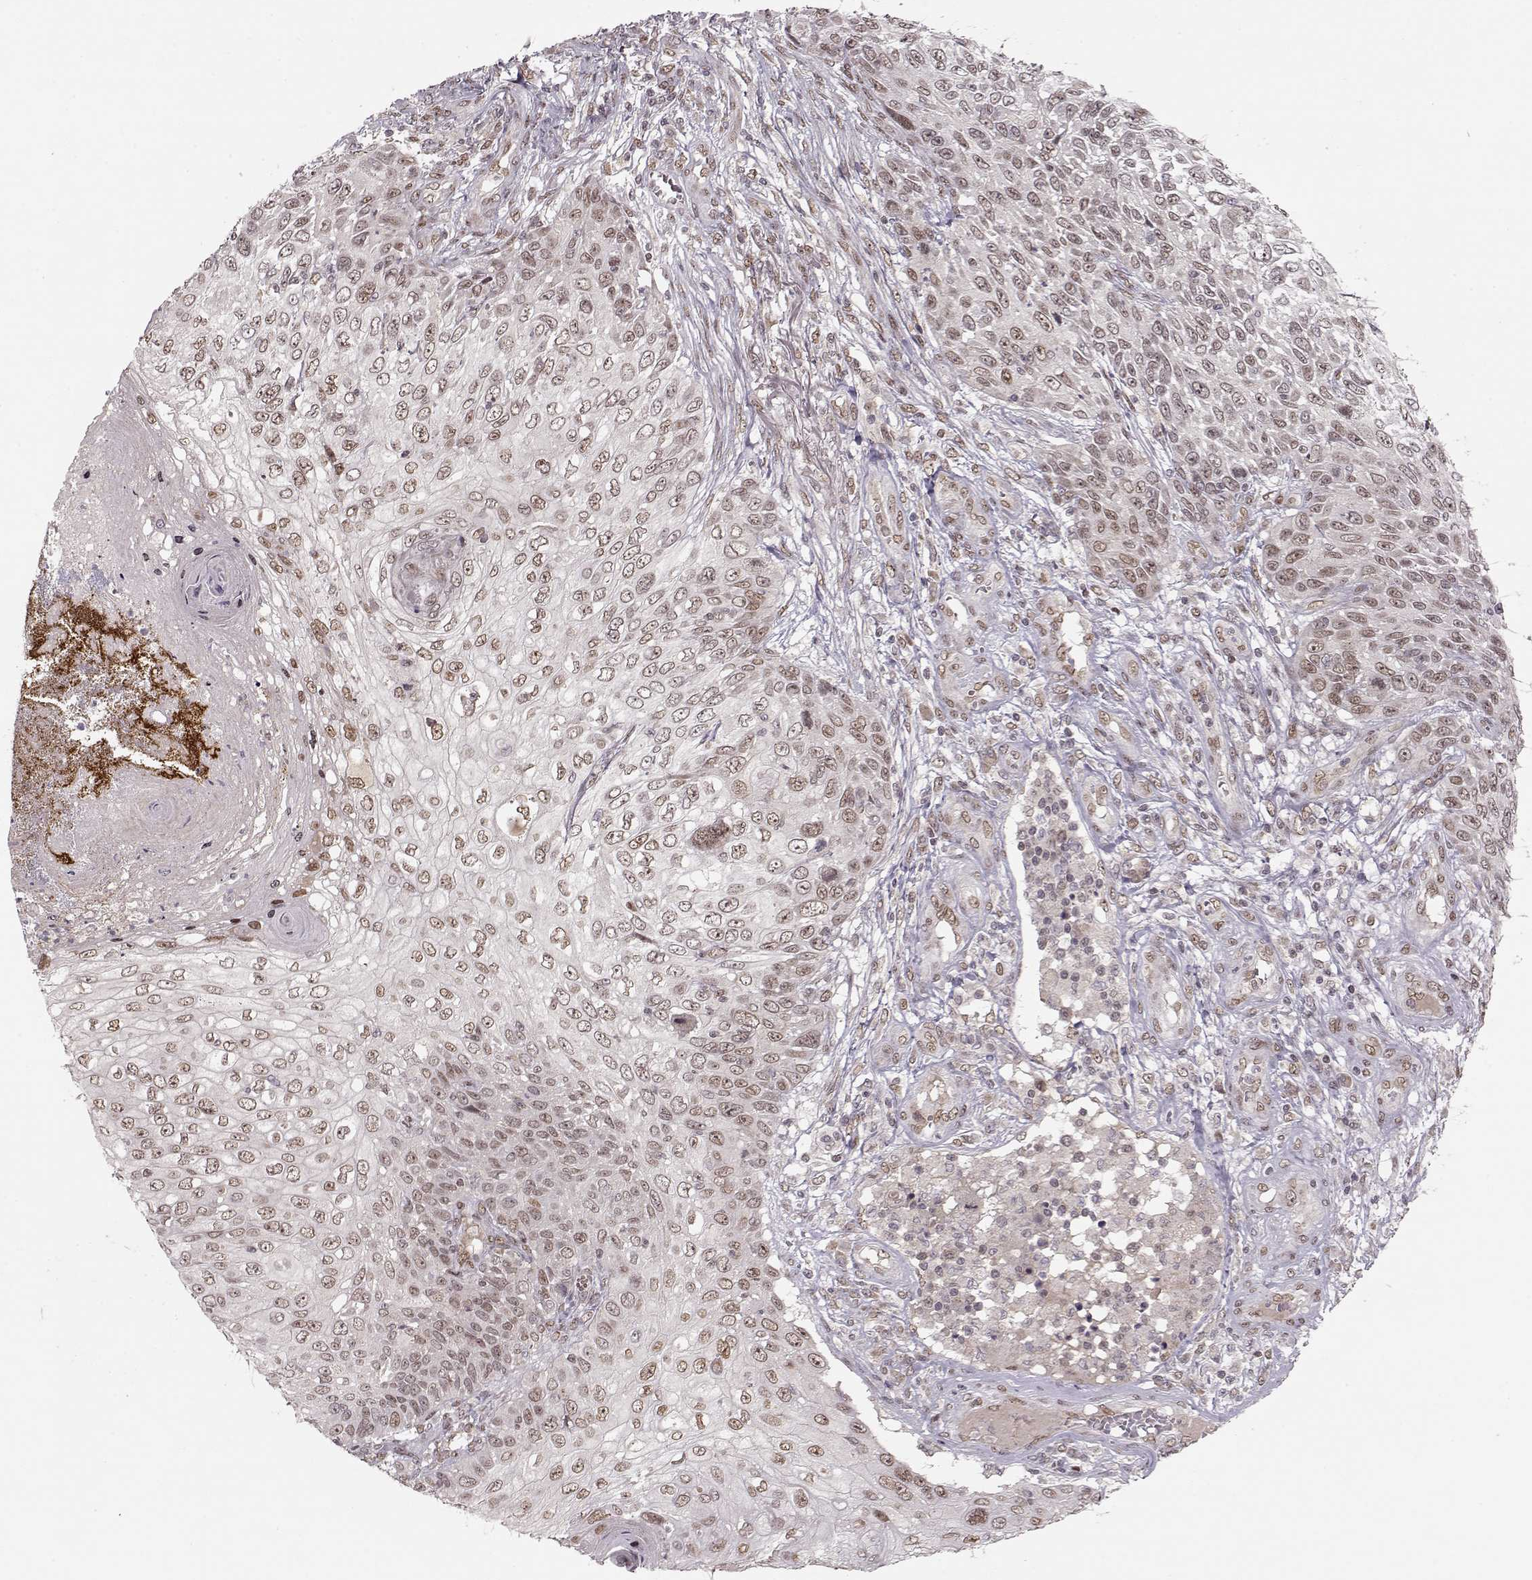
{"staining": {"intensity": "weak", "quantity": ">75%", "location": "nuclear"}, "tissue": "skin cancer", "cell_type": "Tumor cells", "image_type": "cancer", "snomed": [{"axis": "morphology", "description": "Squamous cell carcinoma, NOS"}, {"axis": "topography", "description": "Skin"}], "caption": "About >75% of tumor cells in skin cancer display weak nuclear protein expression as visualized by brown immunohistochemical staining.", "gene": "RAI1", "patient": {"sex": "male", "age": 92}}